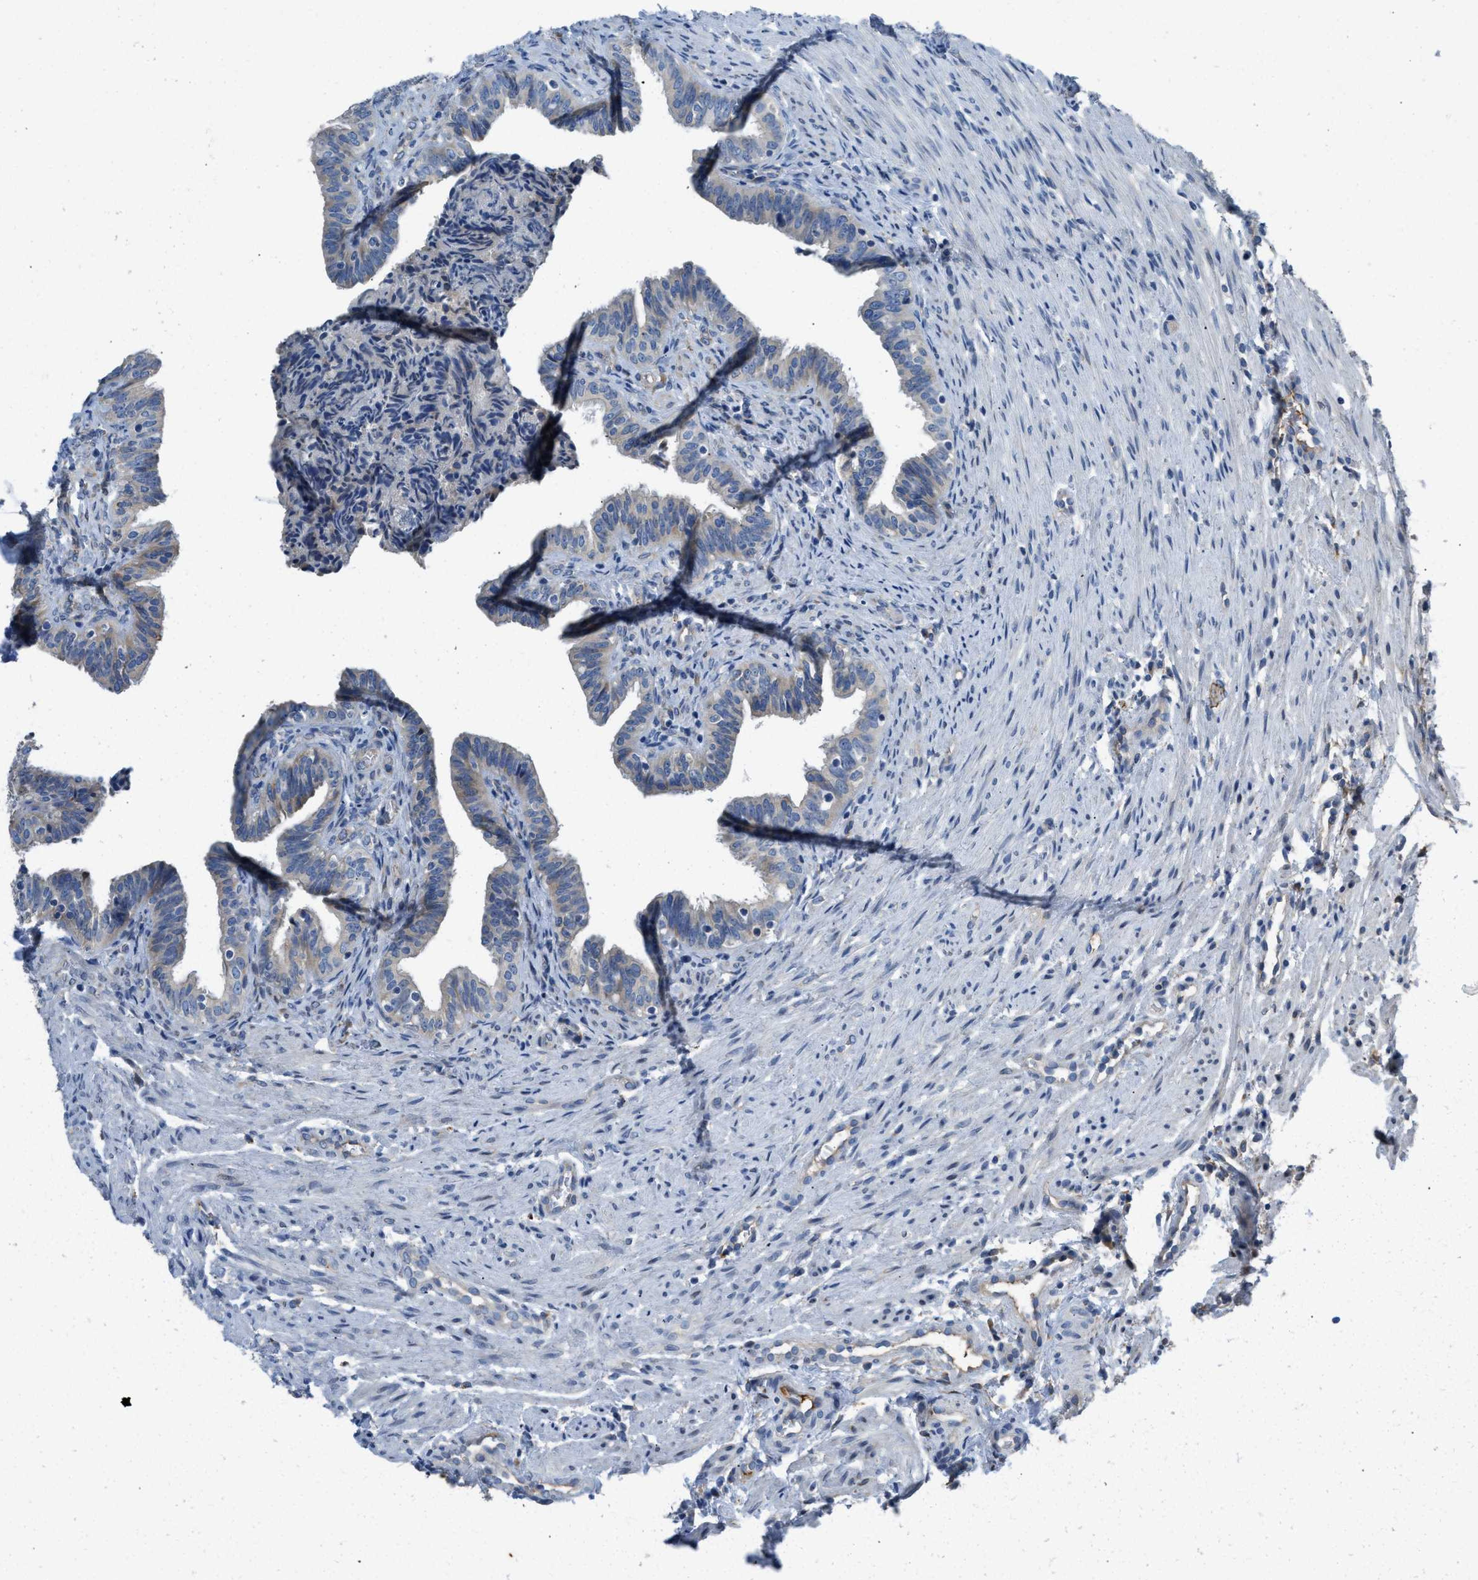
{"staining": {"intensity": "weak", "quantity": "<25%", "location": "cytoplasmic/membranous"}, "tissue": "fallopian tube", "cell_type": "Glandular cells", "image_type": "normal", "snomed": [{"axis": "morphology", "description": "Normal tissue, NOS"}, {"axis": "topography", "description": "Fallopian tube"}, {"axis": "topography", "description": "Placenta"}], "caption": "A high-resolution histopathology image shows IHC staining of unremarkable fallopian tube, which demonstrates no significant staining in glandular cells.", "gene": "GGCX", "patient": {"sex": "female", "age": 34}}